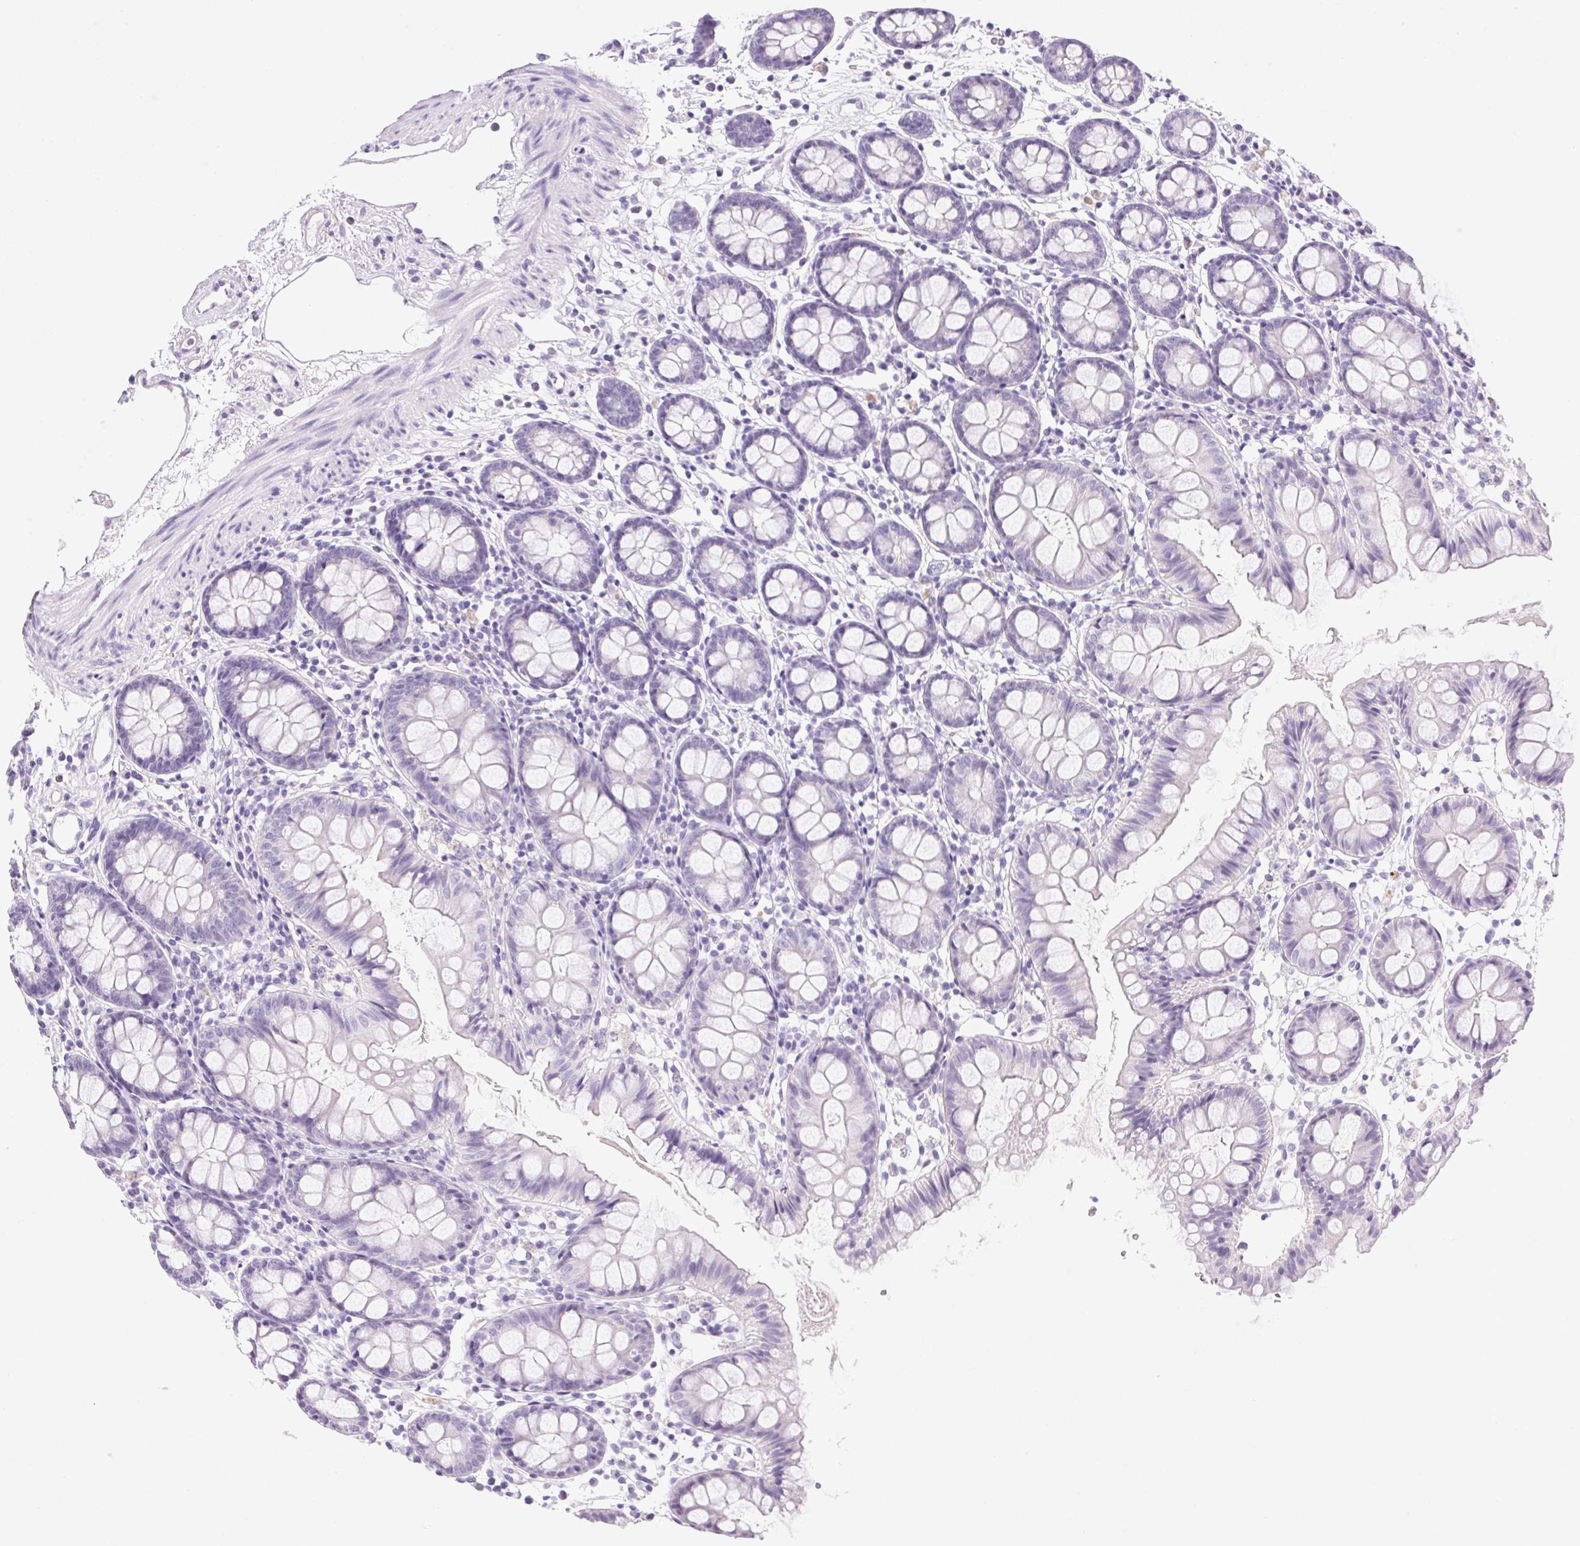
{"staining": {"intensity": "negative", "quantity": "none", "location": "none"}, "tissue": "colon", "cell_type": "Endothelial cells", "image_type": "normal", "snomed": [{"axis": "morphology", "description": "Normal tissue, NOS"}, {"axis": "topography", "description": "Colon"}], "caption": "Image shows no protein expression in endothelial cells of benign colon.", "gene": "ATP6V0A4", "patient": {"sex": "female", "age": 84}}